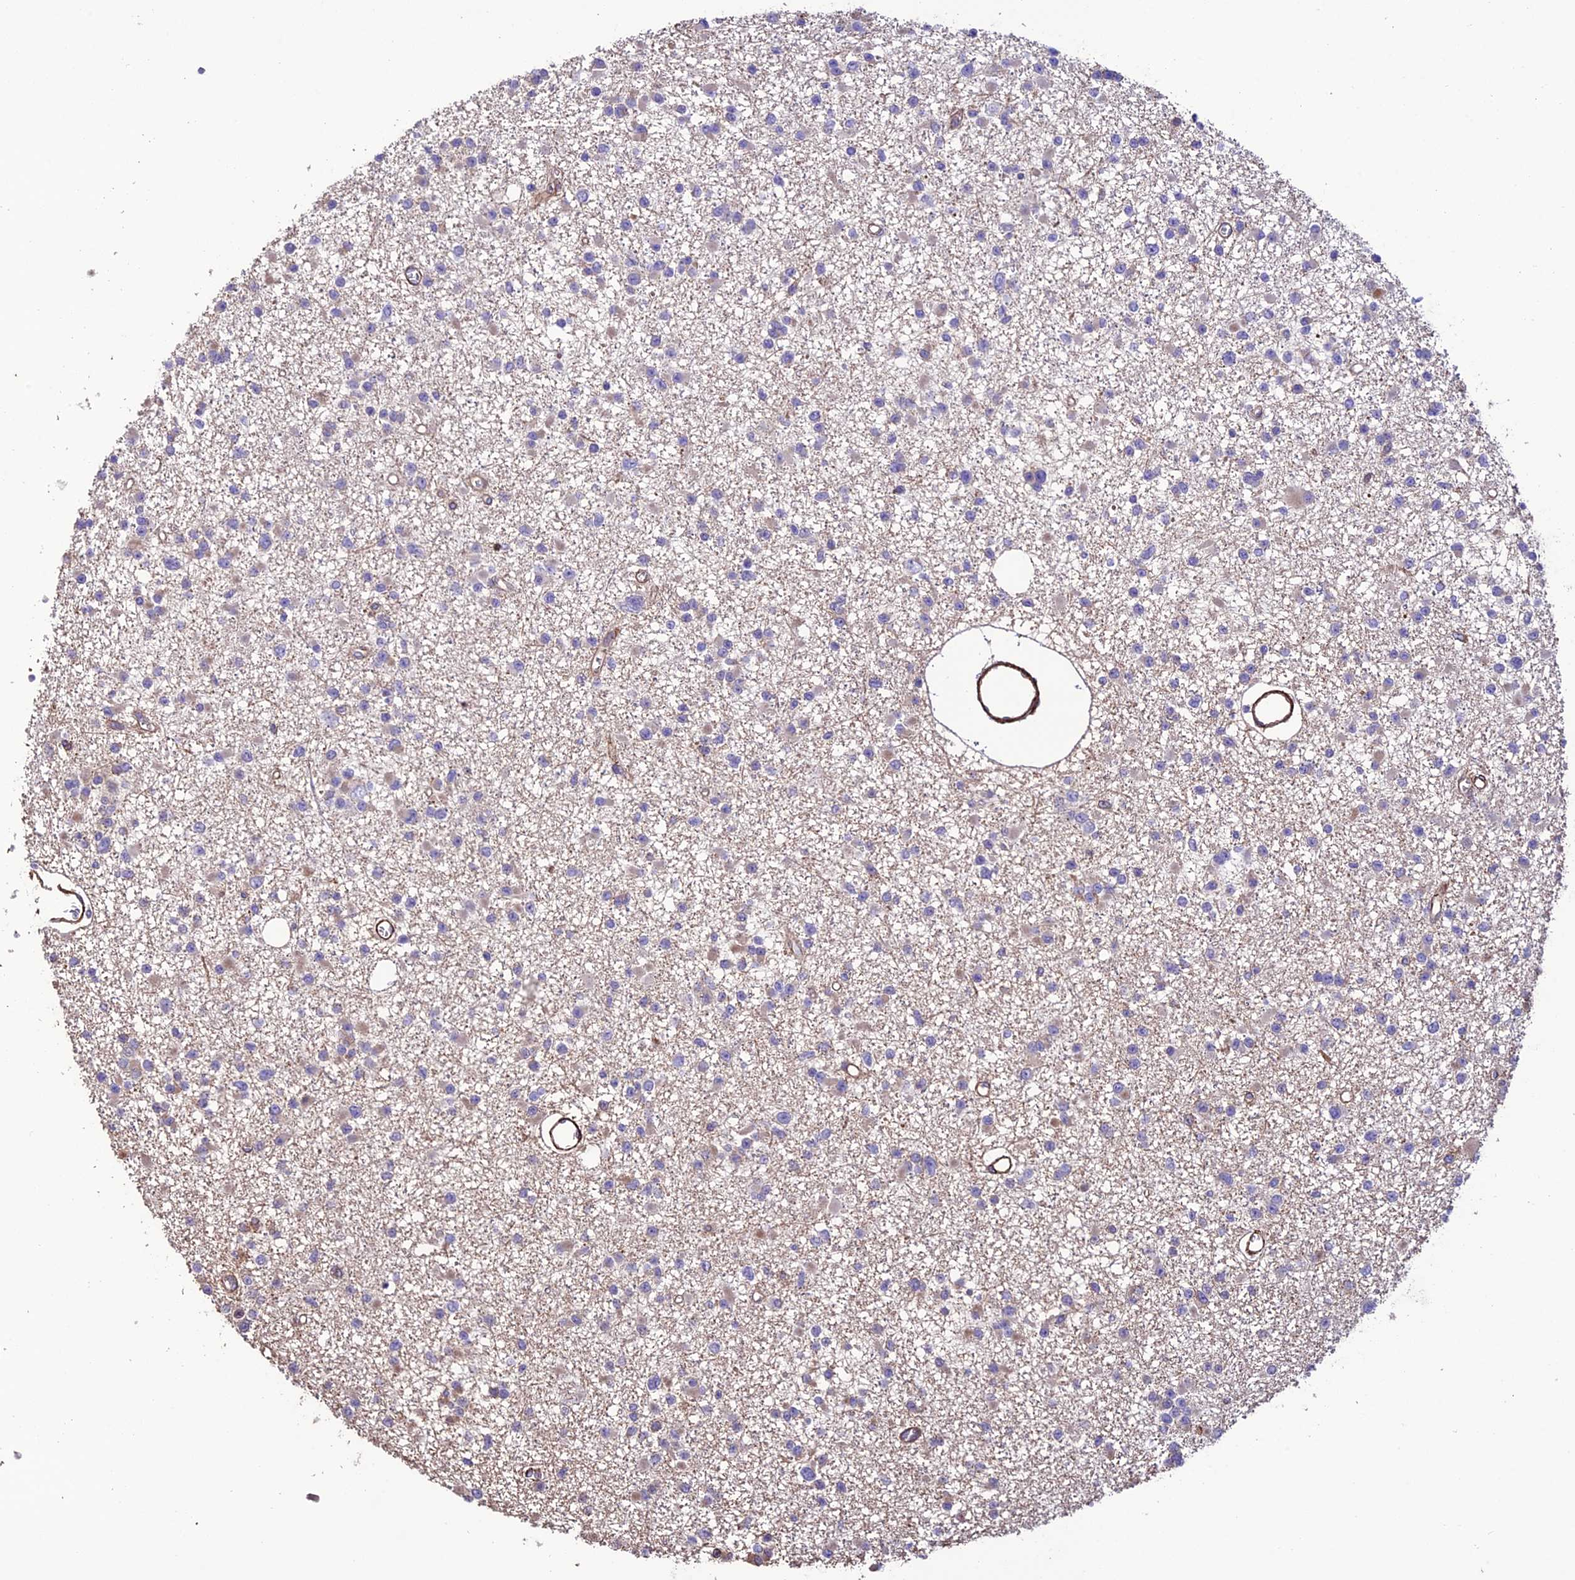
{"staining": {"intensity": "negative", "quantity": "none", "location": "none"}, "tissue": "glioma", "cell_type": "Tumor cells", "image_type": "cancer", "snomed": [{"axis": "morphology", "description": "Glioma, malignant, Low grade"}, {"axis": "topography", "description": "Brain"}], "caption": "Tumor cells are negative for protein expression in human glioma.", "gene": "REX1BD", "patient": {"sex": "female", "age": 22}}